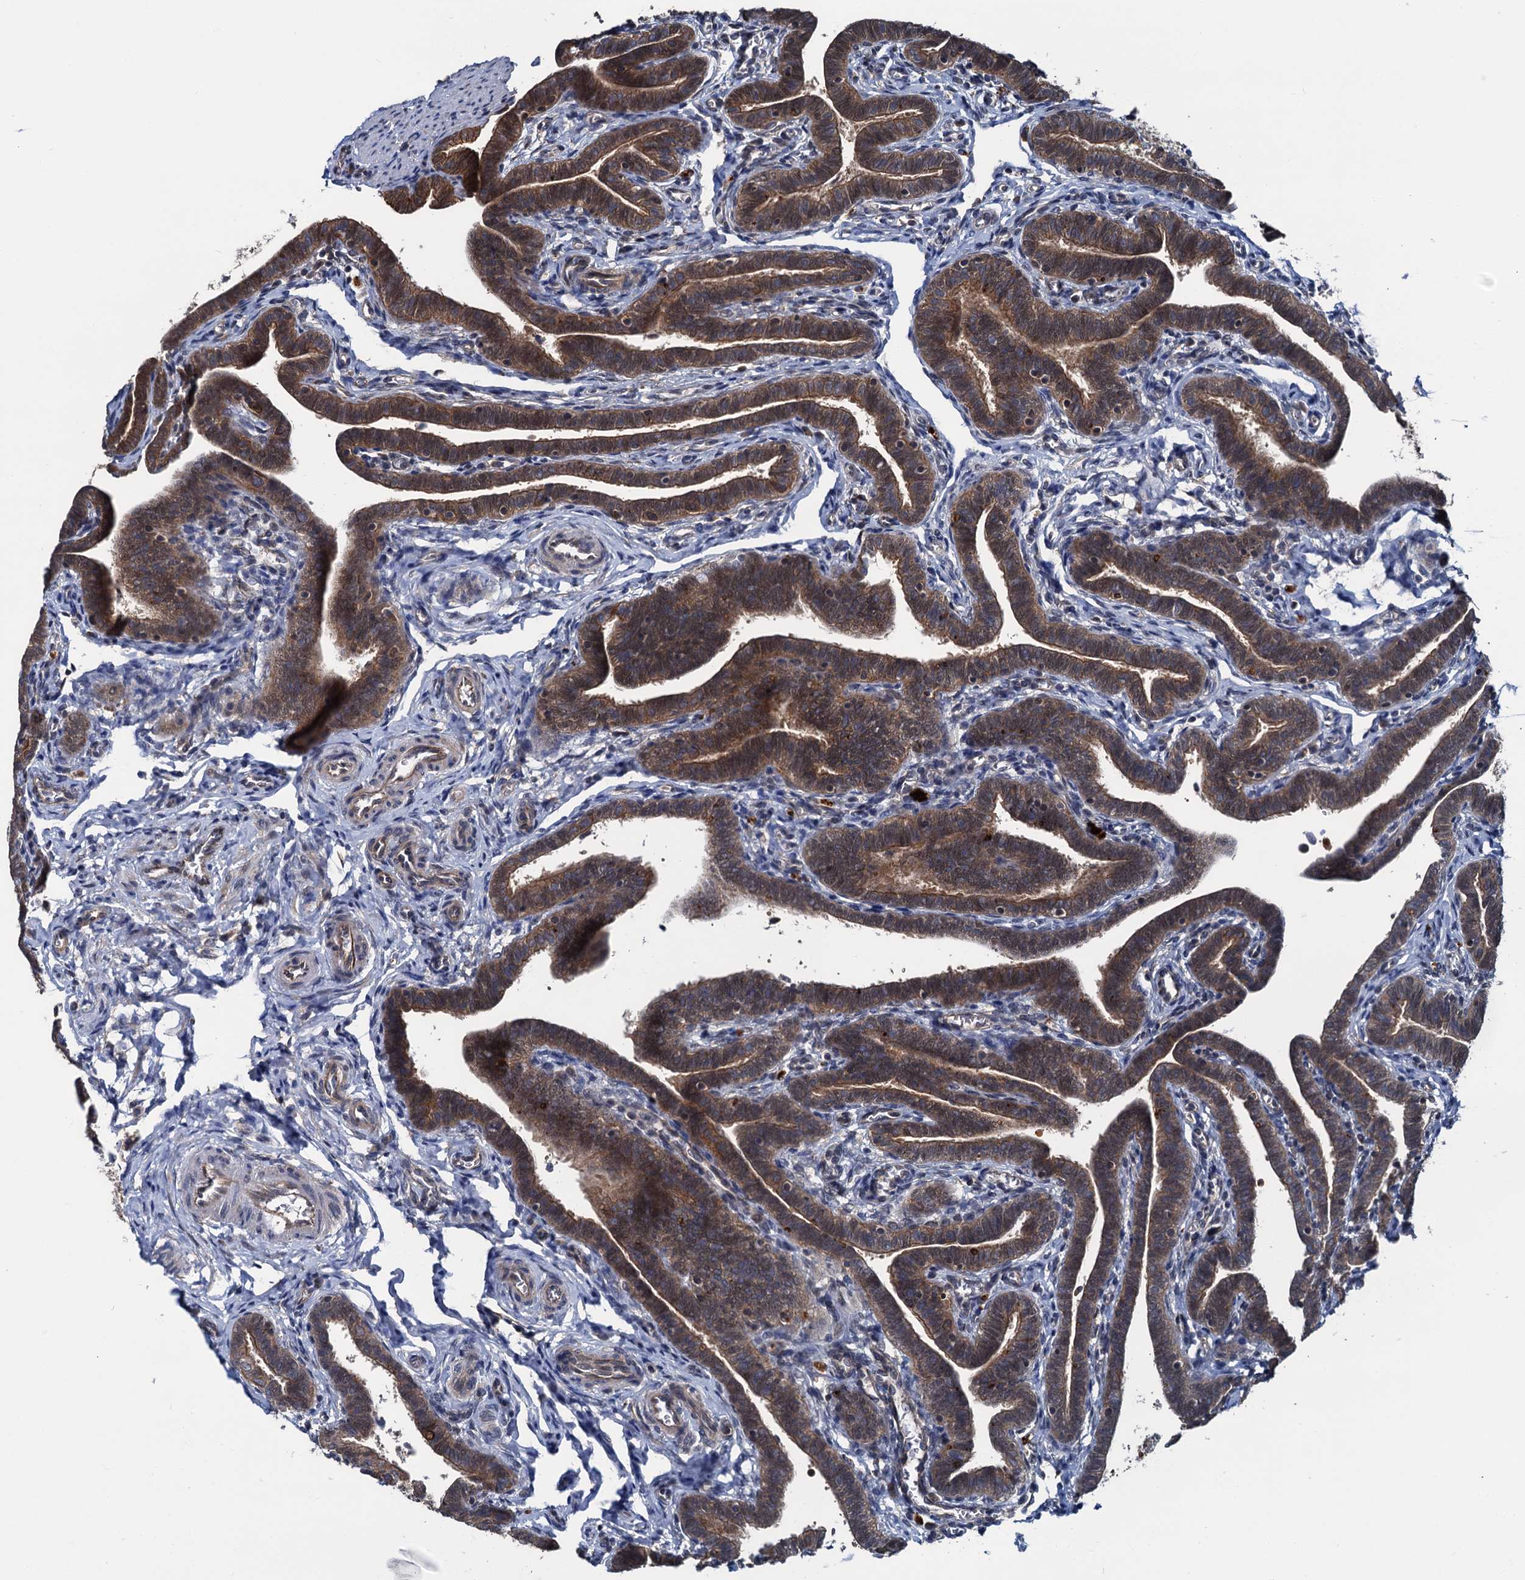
{"staining": {"intensity": "moderate", "quantity": ">75%", "location": "cytoplasmic/membranous"}, "tissue": "fallopian tube", "cell_type": "Glandular cells", "image_type": "normal", "snomed": [{"axis": "morphology", "description": "Normal tissue, NOS"}, {"axis": "topography", "description": "Fallopian tube"}], "caption": "A medium amount of moderate cytoplasmic/membranous expression is appreciated in approximately >75% of glandular cells in normal fallopian tube.", "gene": "ZFYVE19", "patient": {"sex": "female", "age": 36}}